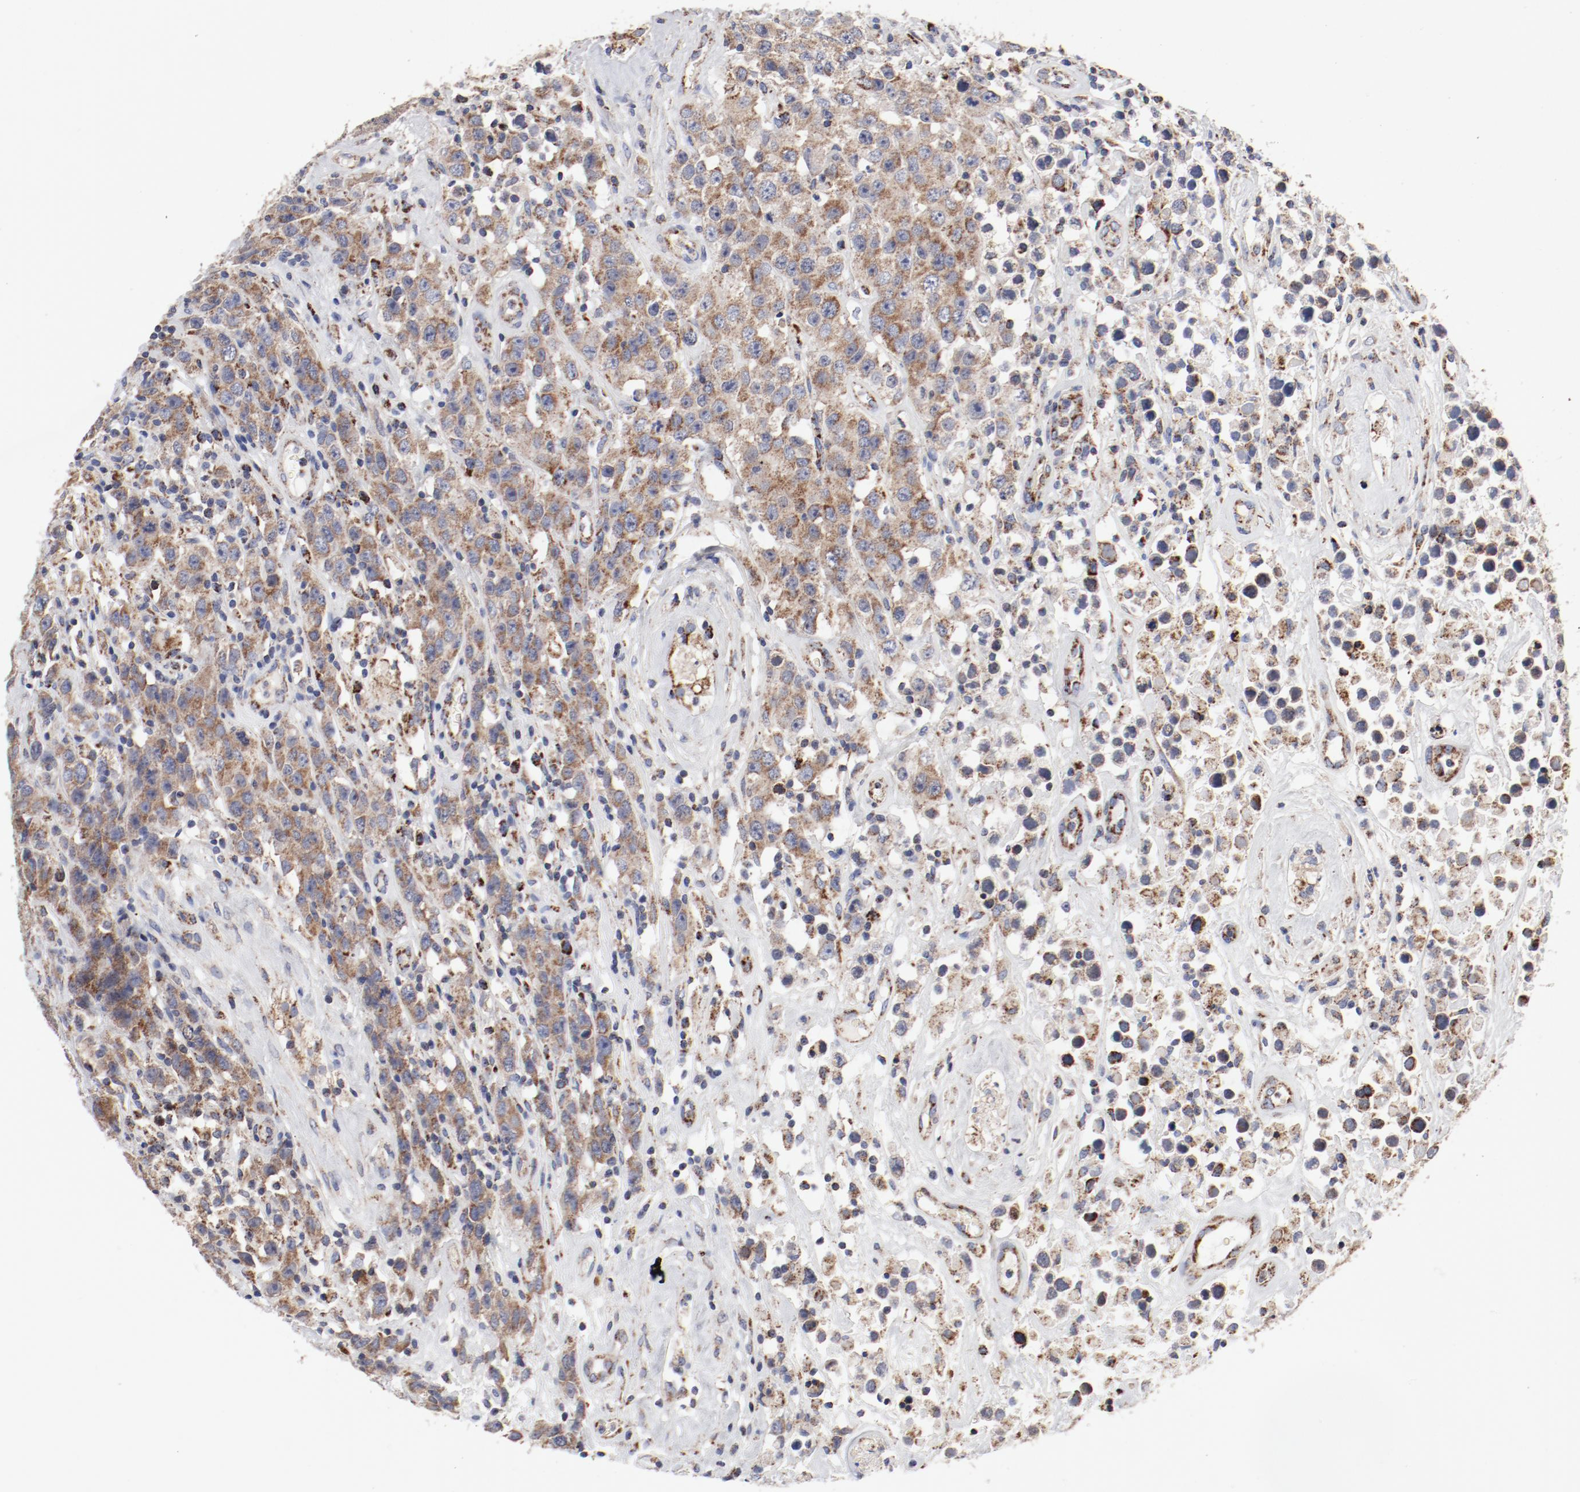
{"staining": {"intensity": "moderate", "quantity": ">75%", "location": "cytoplasmic/membranous"}, "tissue": "testis cancer", "cell_type": "Tumor cells", "image_type": "cancer", "snomed": [{"axis": "morphology", "description": "Seminoma, NOS"}, {"axis": "topography", "description": "Testis"}], "caption": "The image shows immunohistochemical staining of testis cancer. There is moderate cytoplasmic/membranous staining is appreciated in approximately >75% of tumor cells.", "gene": "NDUFV2", "patient": {"sex": "male", "age": 52}}